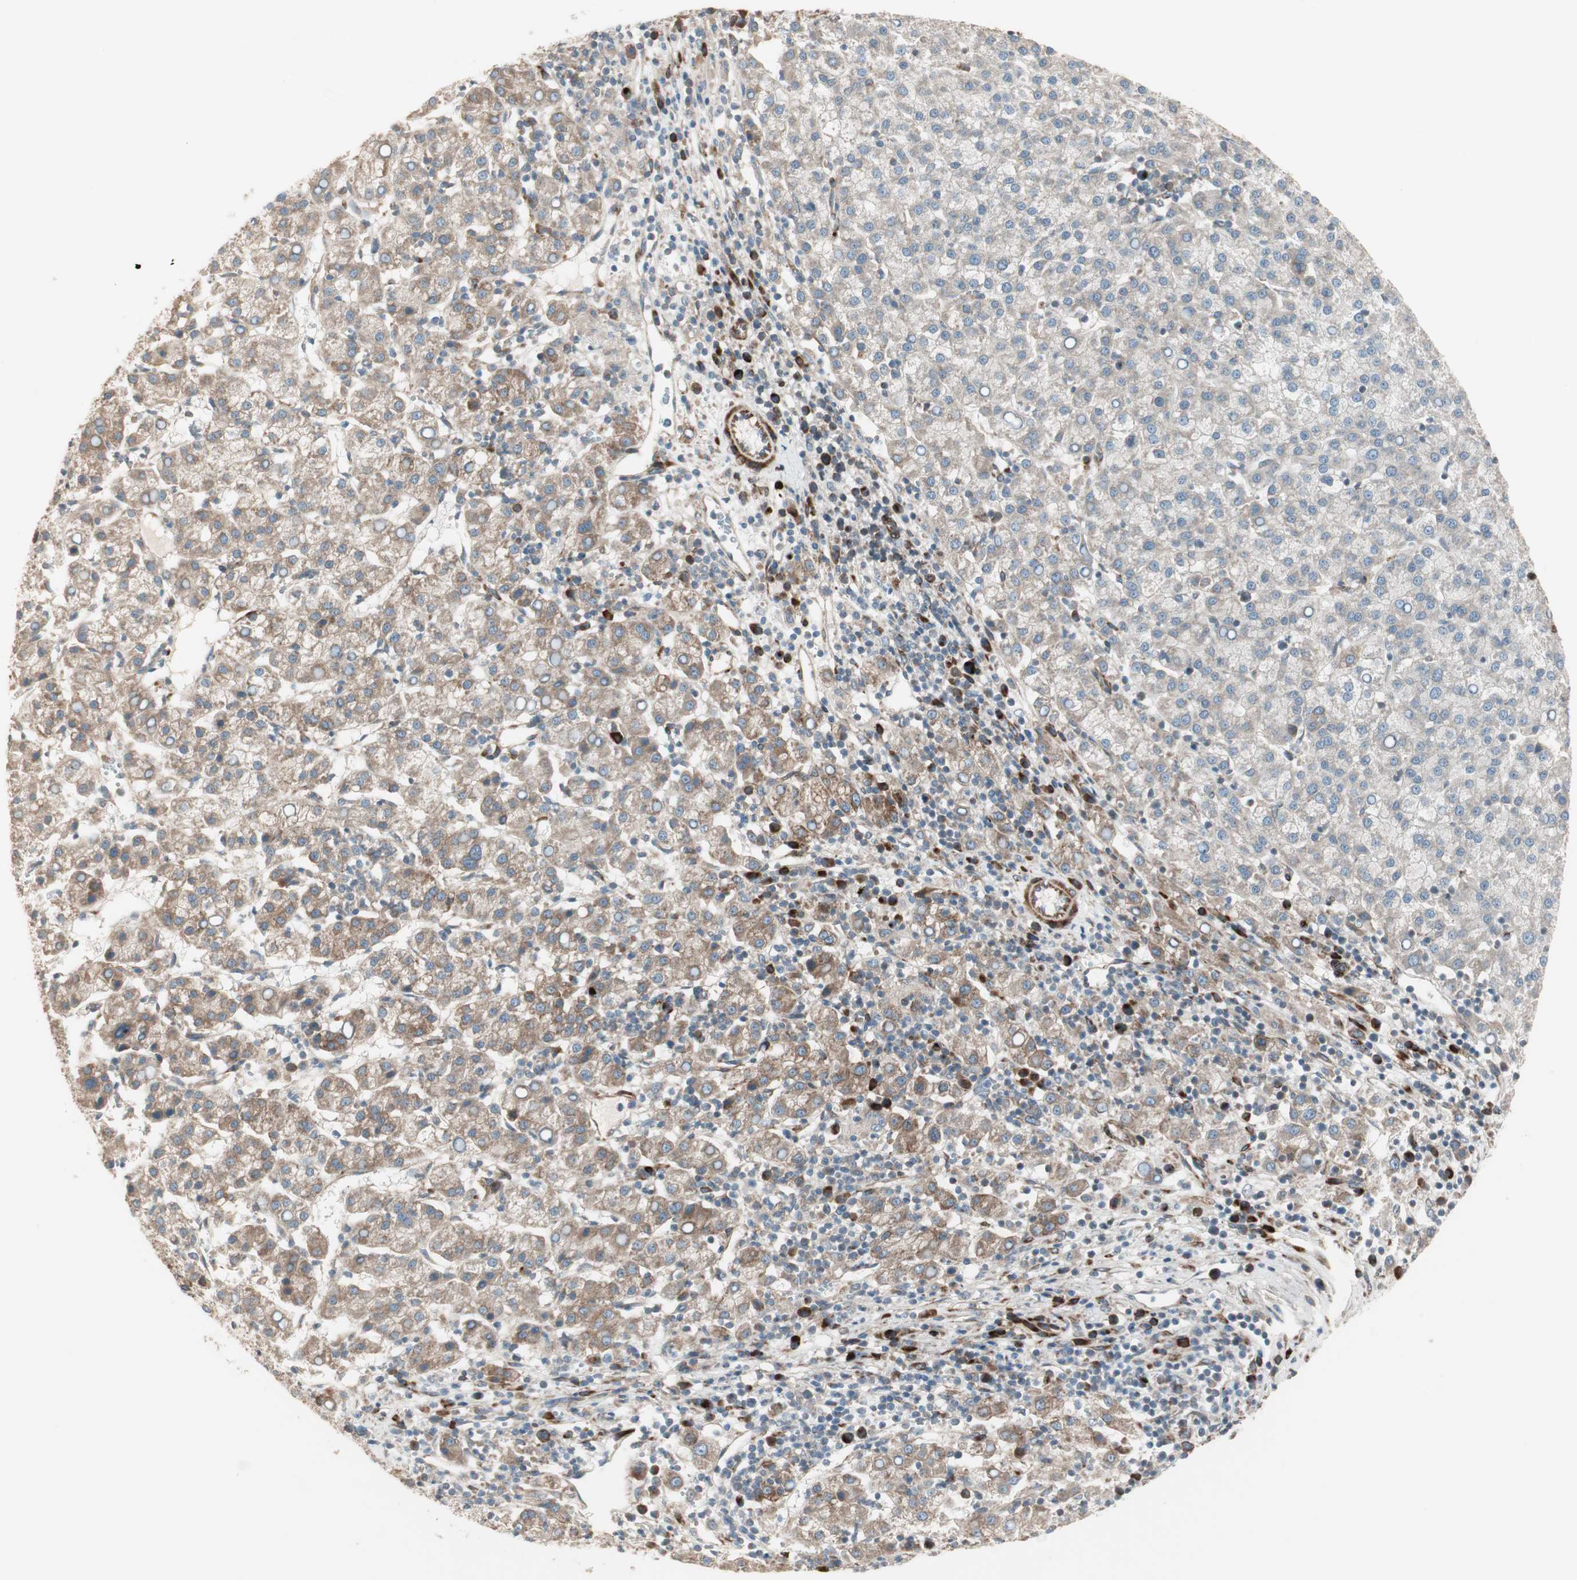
{"staining": {"intensity": "moderate", "quantity": "<25%", "location": "cytoplasmic/membranous"}, "tissue": "liver cancer", "cell_type": "Tumor cells", "image_type": "cancer", "snomed": [{"axis": "morphology", "description": "Carcinoma, Hepatocellular, NOS"}, {"axis": "topography", "description": "Liver"}], "caption": "A brown stain highlights moderate cytoplasmic/membranous positivity of a protein in human liver cancer tumor cells. (Brightfield microscopy of DAB IHC at high magnification).", "gene": "PPP2R5E", "patient": {"sex": "female", "age": 58}}